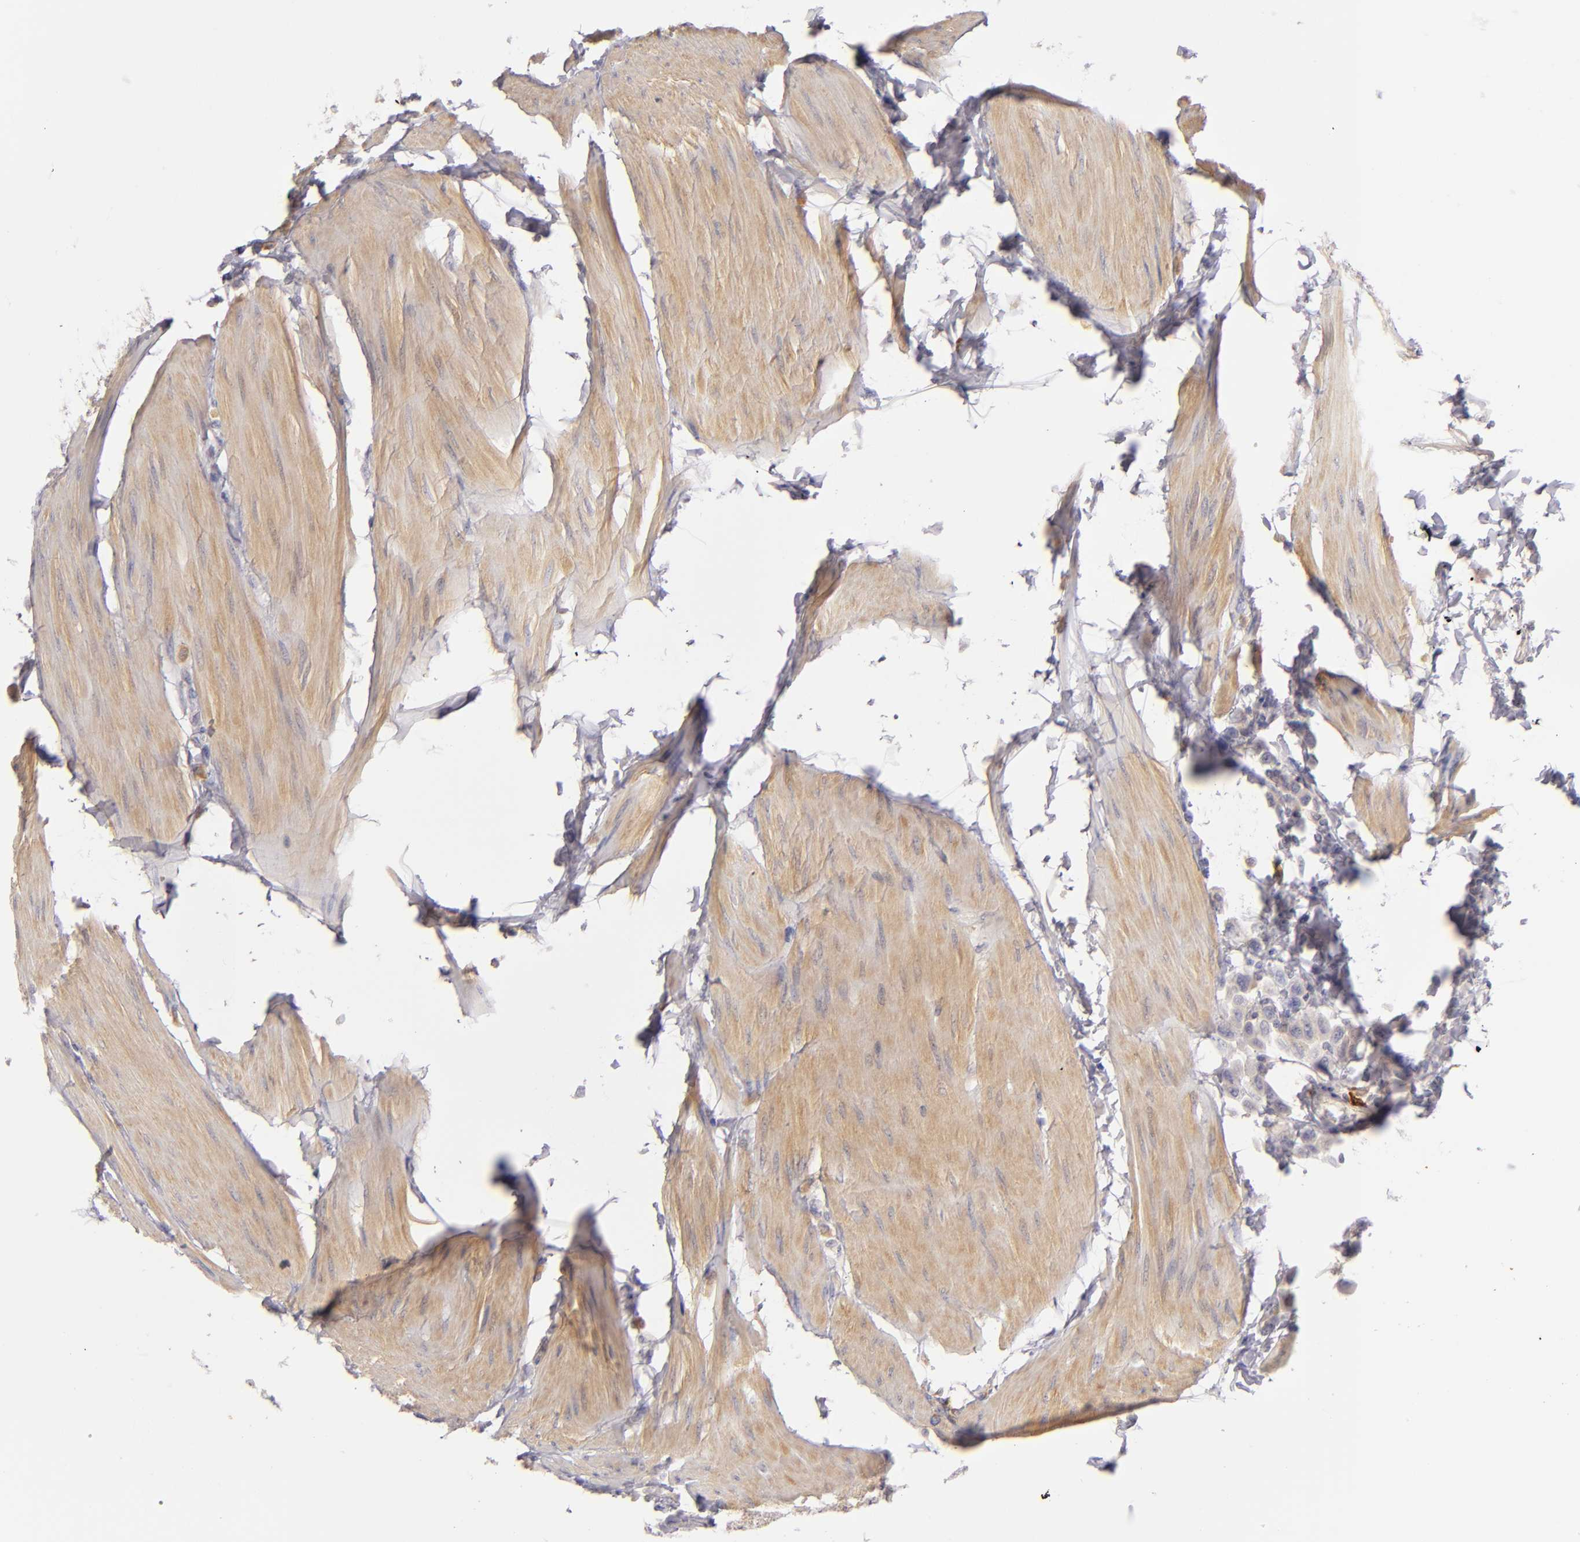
{"staining": {"intensity": "weak", "quantity": "25%-75%", "location": "cytoplasmic/membranous"}, "tissue": "urothelial cancer", "cell_type": "Tumor cells", "image_type": "cancer", "snomed": [{"axis": "morphology", "description": "Urothelial carcinoma, High grade"}, {"axis": "topography", "description": "Urinary bladder"}], "caption": "IHC photomicrograph of neoplastic tissue: urothelial cancer stained using immunohistochemistry displays low levels of weak protein expression localized specifically in the cytoplasmic/membranous of tumor cells, appearing as a cytoplasmic/membranous brown color.", "gene": "CD83", "patient": {"sex": "male", "age": 50}}